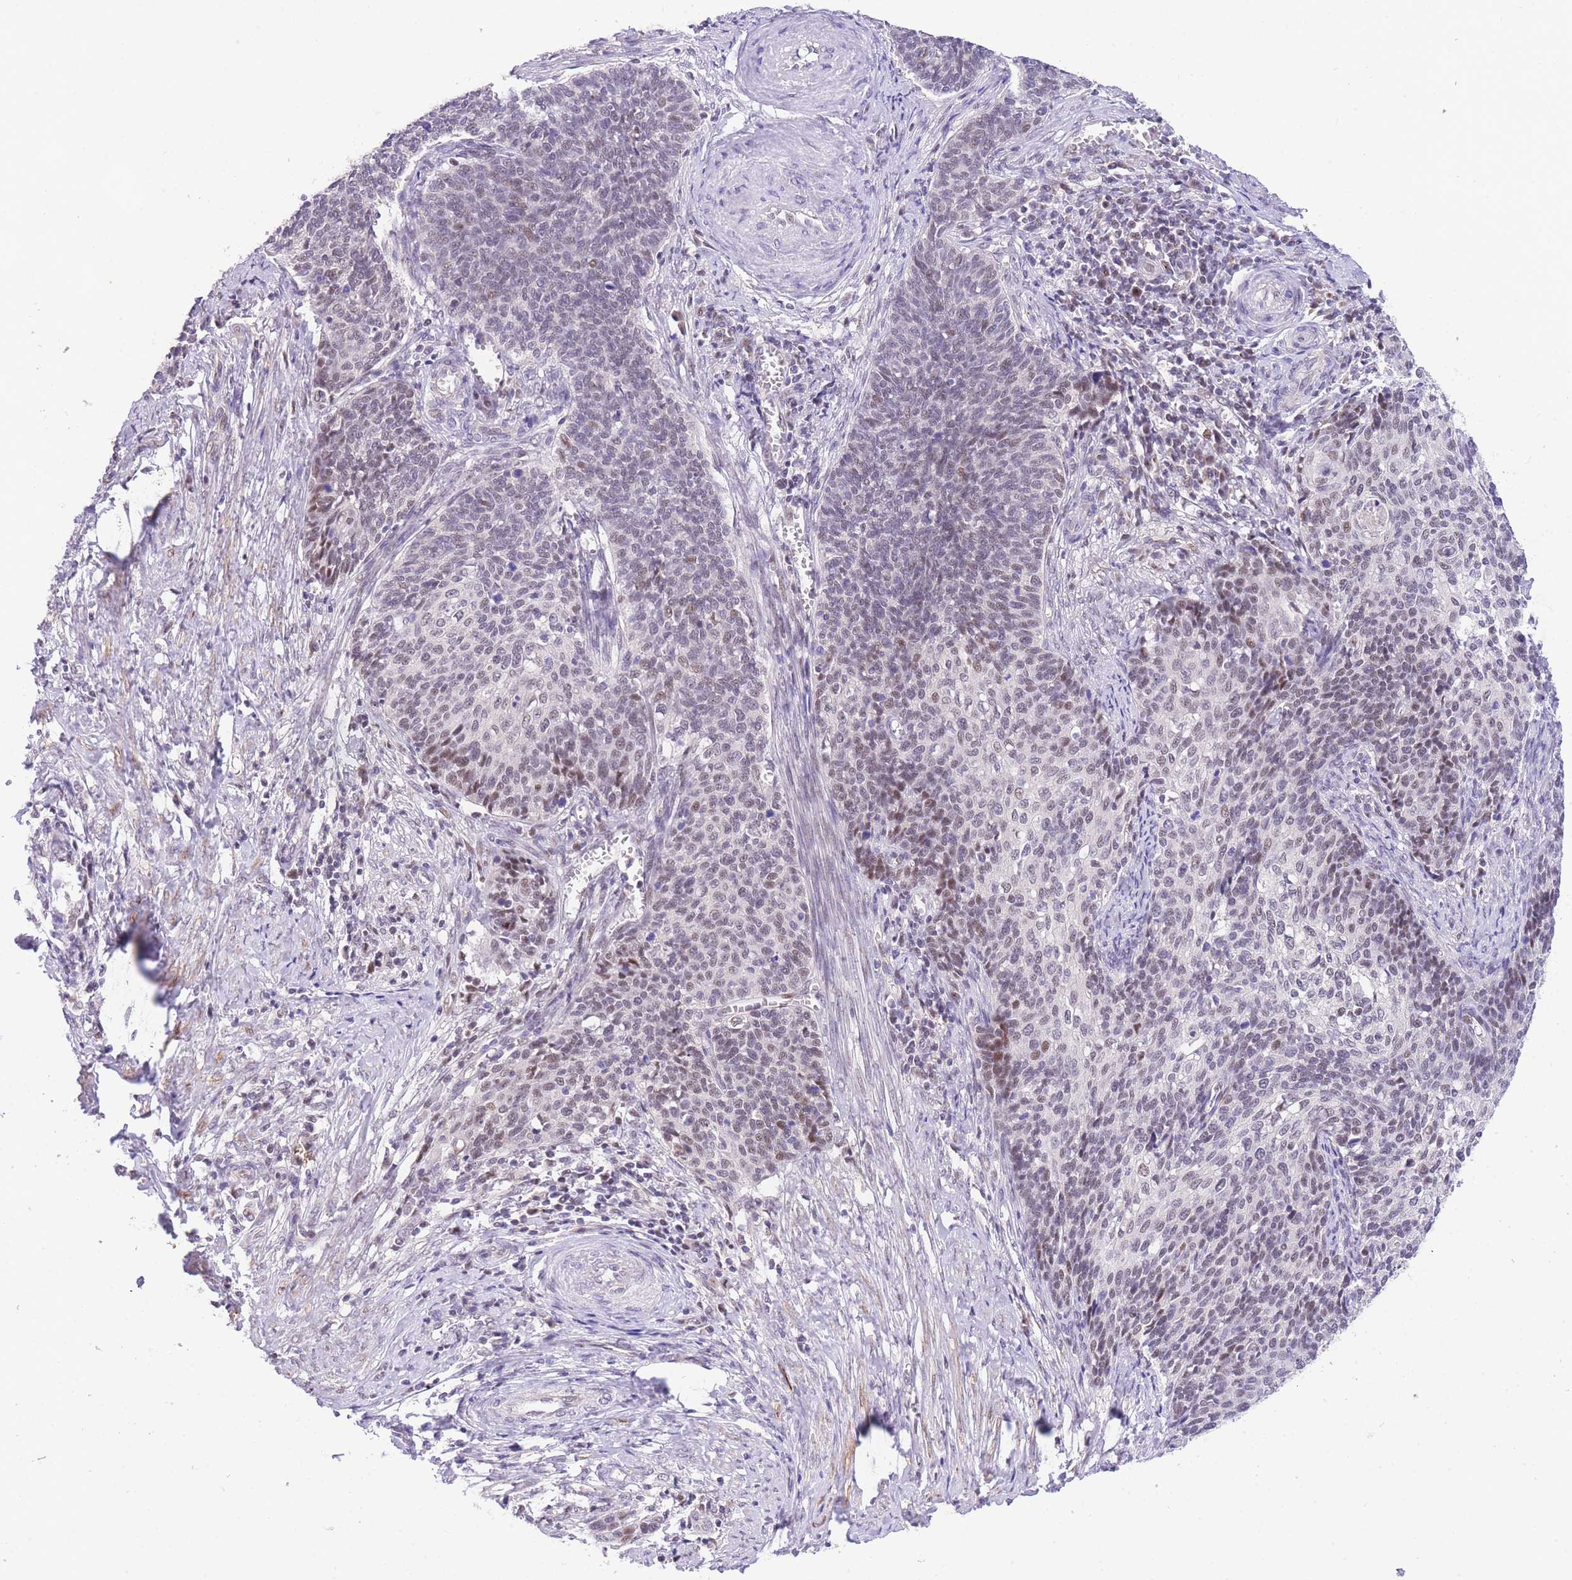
{"staining": {"intensity": "weak", "quantity": "<25%", "location": "nuclear"}, "tissue": "cervical cancer", "cell_type": "Tumor cells", "image_type": "cancer", "snomed": [{"axis": "morphology", "description": "Squamous cell carcinoma, NOS"}, {"axis": "topography", "description": "Cervix"}], "caption": "This photomicrograph is of cervical cancer stained with immunohistochemistry to label a protein in brown with the nuclei are counter-stained blue. There is no expression in tumor cells.", "gene": "SLC35F2", "patient": {"sex": "female", "age": 39}}